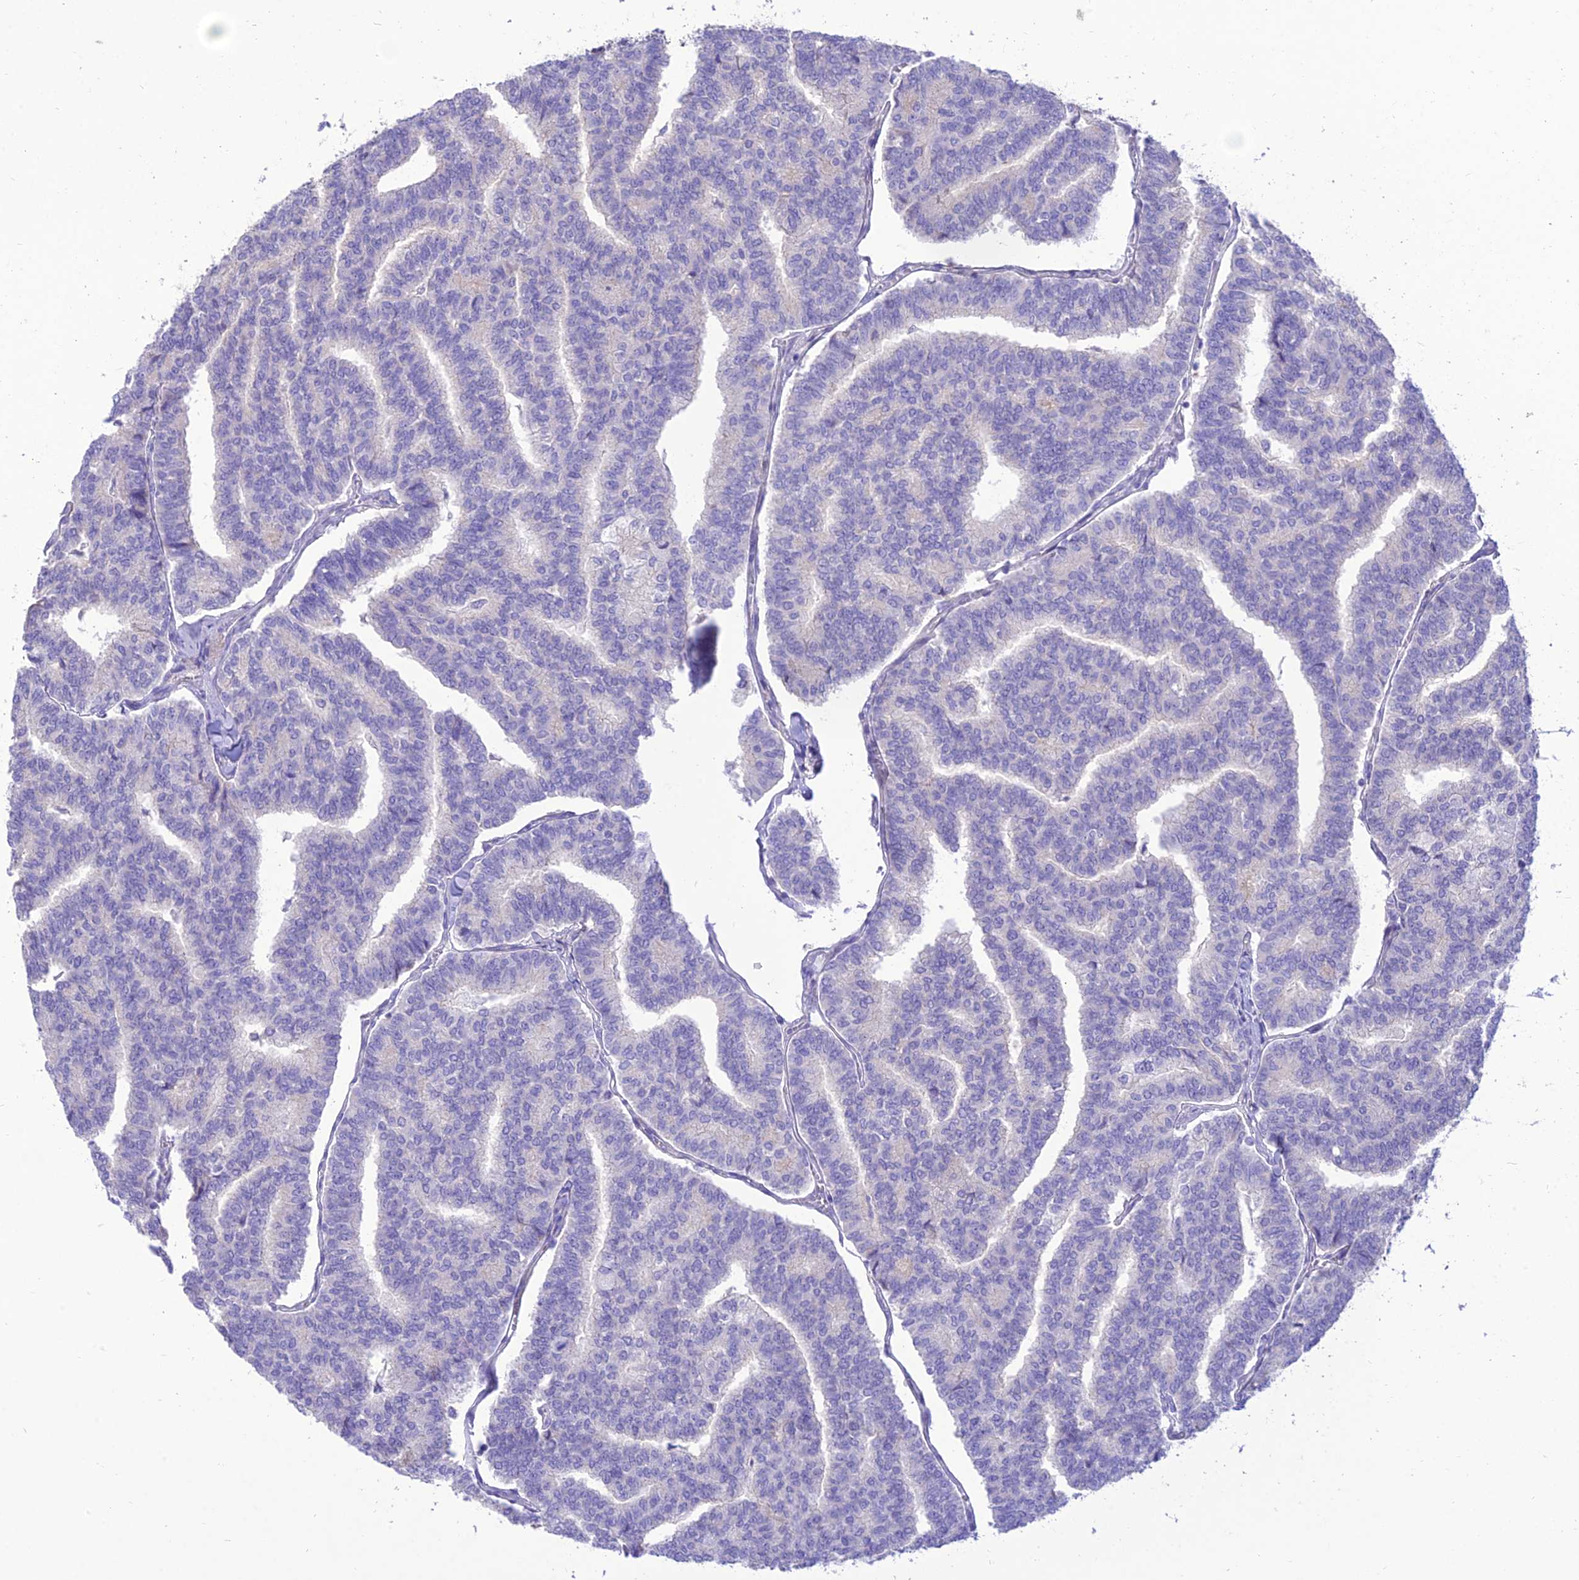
{"staining": {"intensity": "negative", "quantity": "none", "location": "none"}, "tissue": "thyroid cancer", "cell_type": "Tumor cells", "image_type": "cancer", "snomed": [{"axis": "morphology", "description": "Papillary adenocarcinoma, NOS"}, {"axis": "topography", "description": "Thyroid gland"}], "caption": "IHC micrograph of neoplastic tissue: human thyroid papillary adenocarcinoma stained with DAB (3,3'-diaminobenzidine) exhibits no significant protein positivity in tumor cells.", "gene": "TEKT3", "patient": {"sex": "female", "age": 35}}